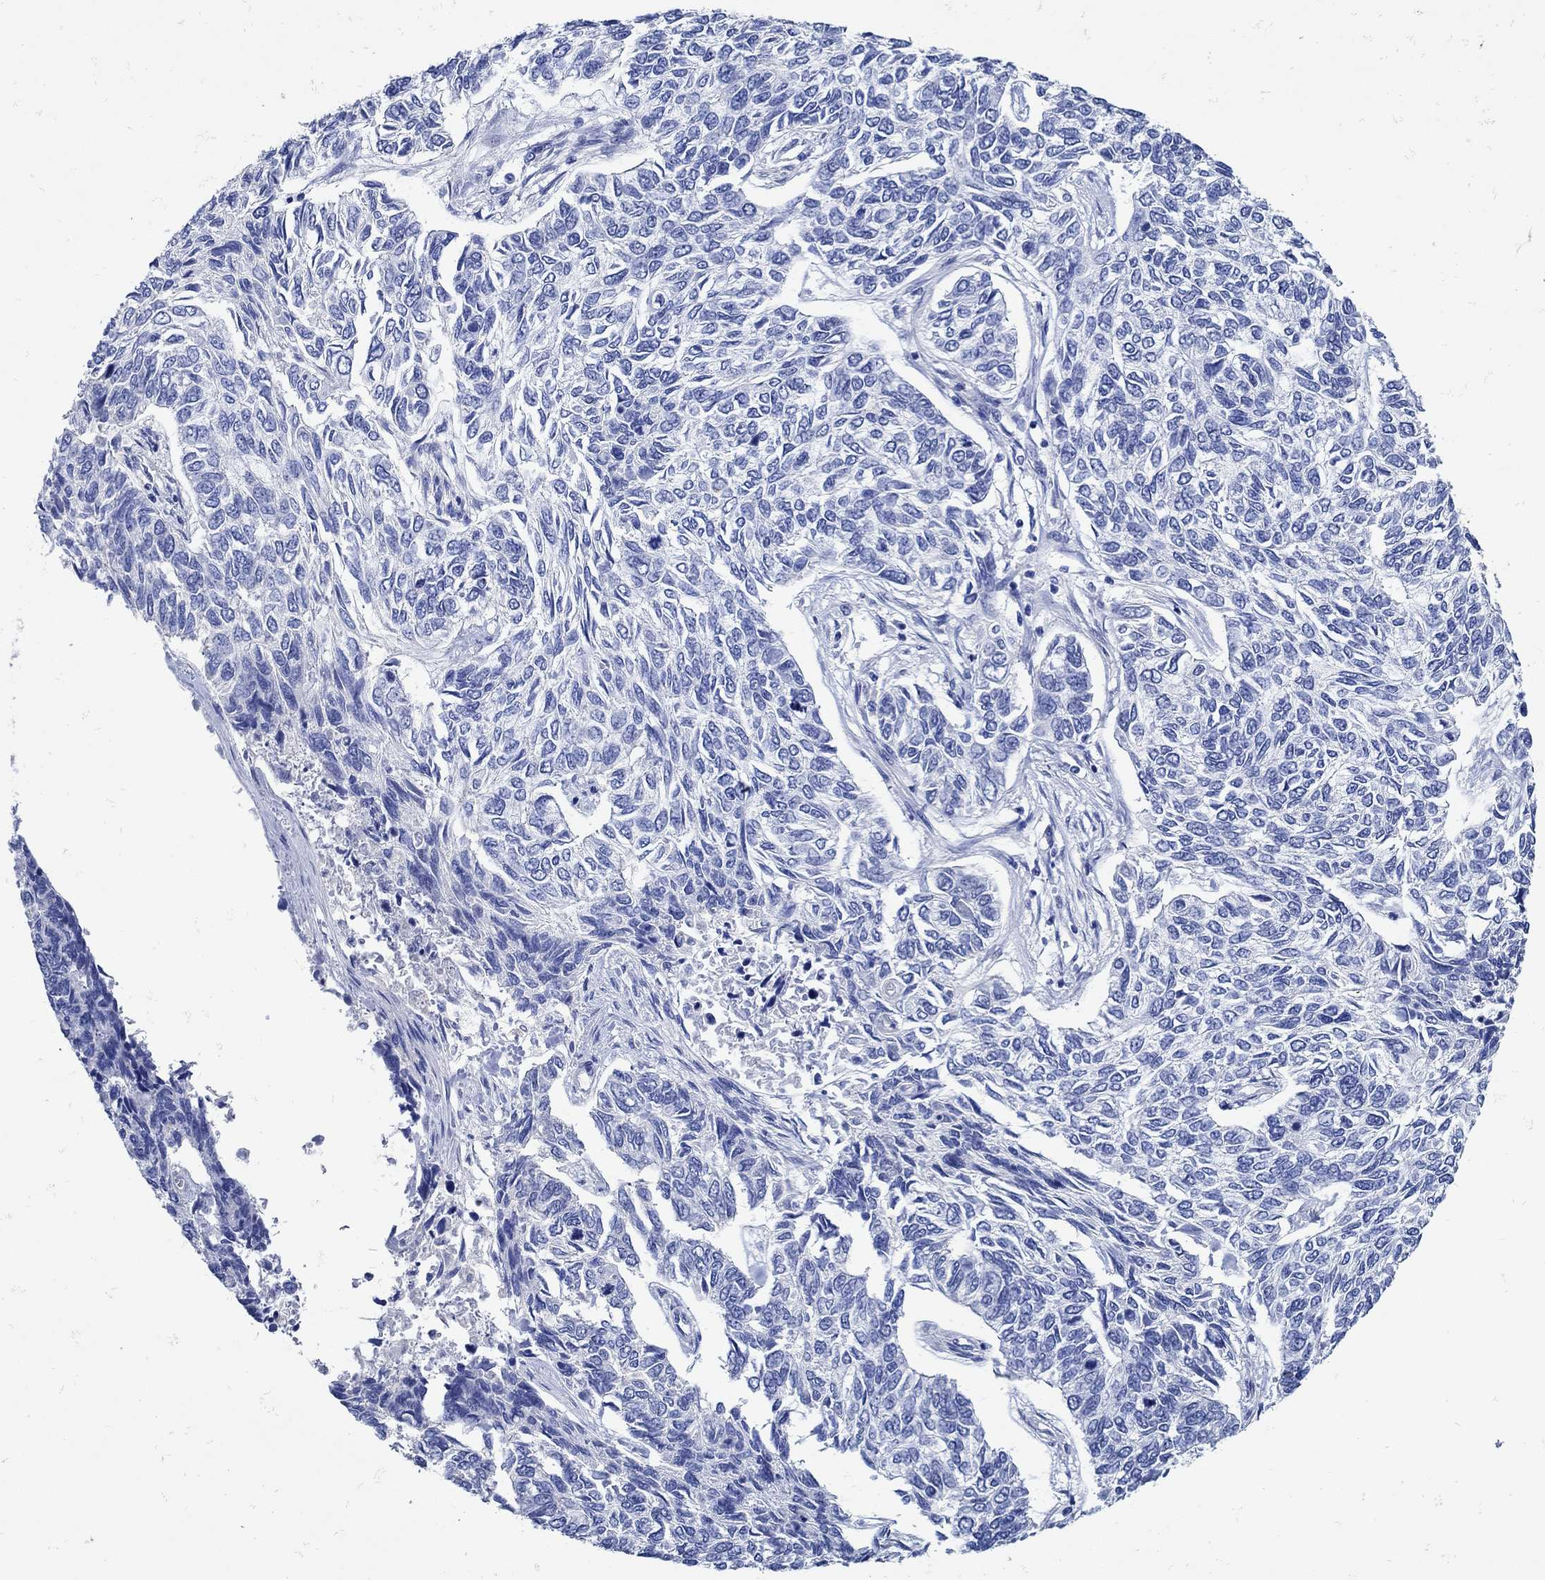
{"staining": {"intensity": "negative", "quantity": "none", "location": "none"}, "tissue": "skin cancer", "cell_type": "Tumor cells", "image_type": "cancer", "snomed": [{"axis": "morphology", "description": "Basal cell carcinoma"}, {"axis": "topography", "description": "Skin"}], "caption": "This is a photomicrograph of immunohistochemistry staining of basal cell carcinoma (skin), which shows no expression in tumor cells. (Brightfield microscopy of DAB immunohistochemistry at high magnification).", "gene": "NOS1", "patient": {"sex": "female", "age": 65}}